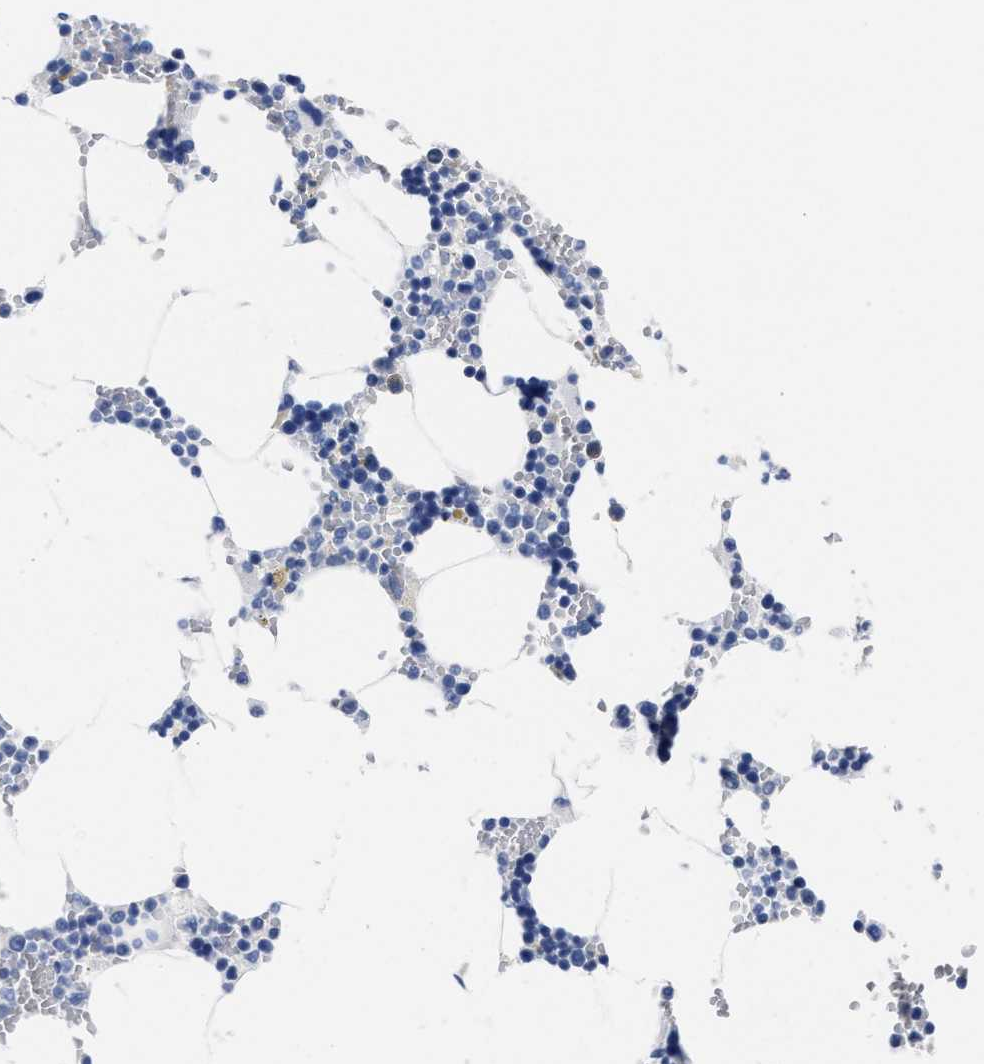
{"staining": {"intensity": "negative", "quantity": "none", "location": "none"}, "tissue": "bone marrow", "cell_type": "Hematopoietic cells", "image_type": "normal", "snomed": [{"axis": "morphology", "description": "Normal tissue, NOS"}, {"axis": "topography", "description": "Bone marrow"}], "caption": "A high-resolution histopathology image shows IHC staining of benign bone marrow, which reveals no significant positivity in hematopoietic cells.", "gene": "ALPG", "patient": {"sex": "male", "age": 70}}